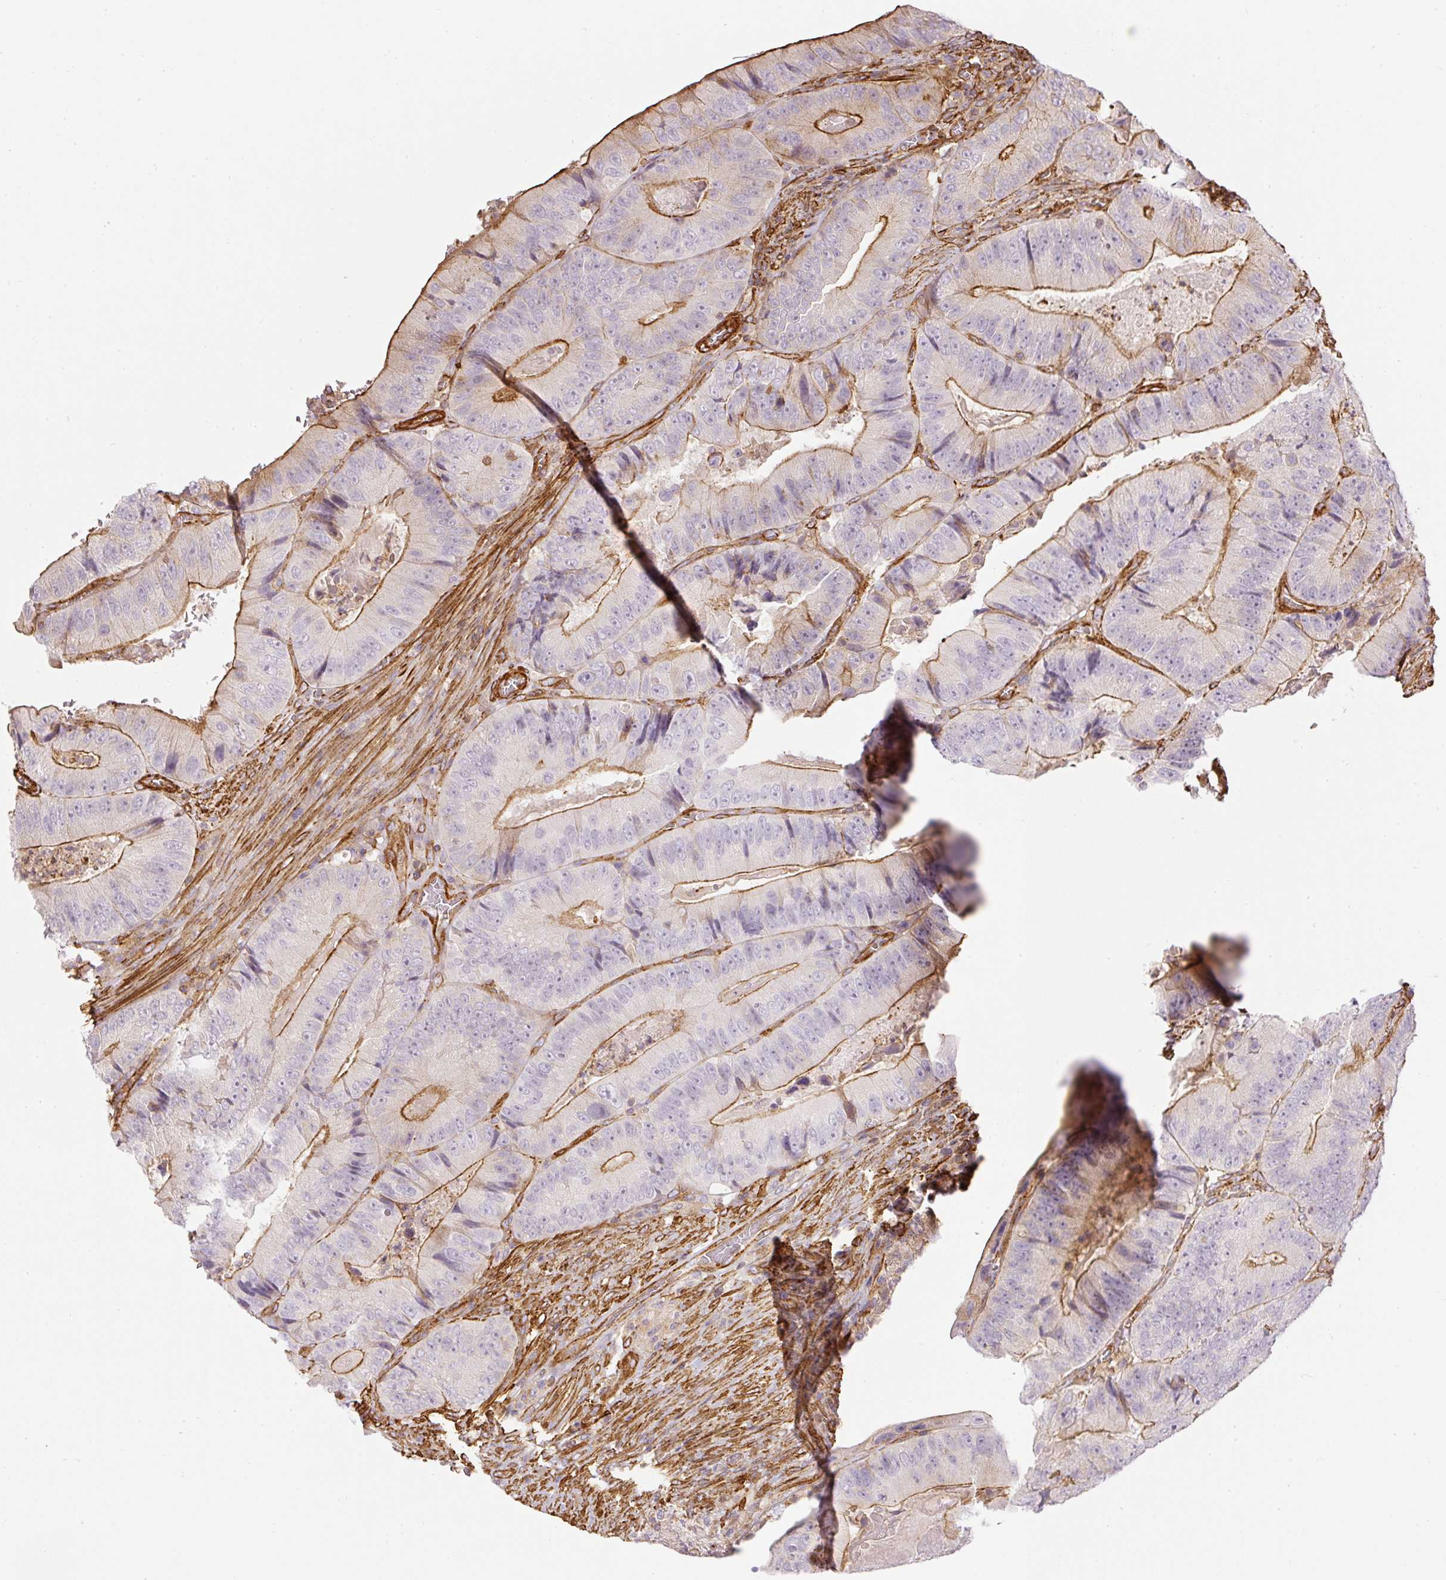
{"staining": {"intensity": "moderate", "quantity": "25%-75%", "location": "cytoplasmic/membranous"}, "tissue": "colorectal cancer", "cell_type": "Tumor cells", "image_type": "cancer", "snomed": [{"axis": "morphology", "description": "Adenocarcinoma, NOS"}, {"axis": "topography", "description": "Colon"}], "caption": "Adenocarcinoma (colorectal) stained with DAB IHC exhibits medium levels of moderate cytoplasmic/membranous staining in about 25%-75% of tumor cells.", "gene": "MYL12A", "patient": {"sex": "female", "age": 86}}